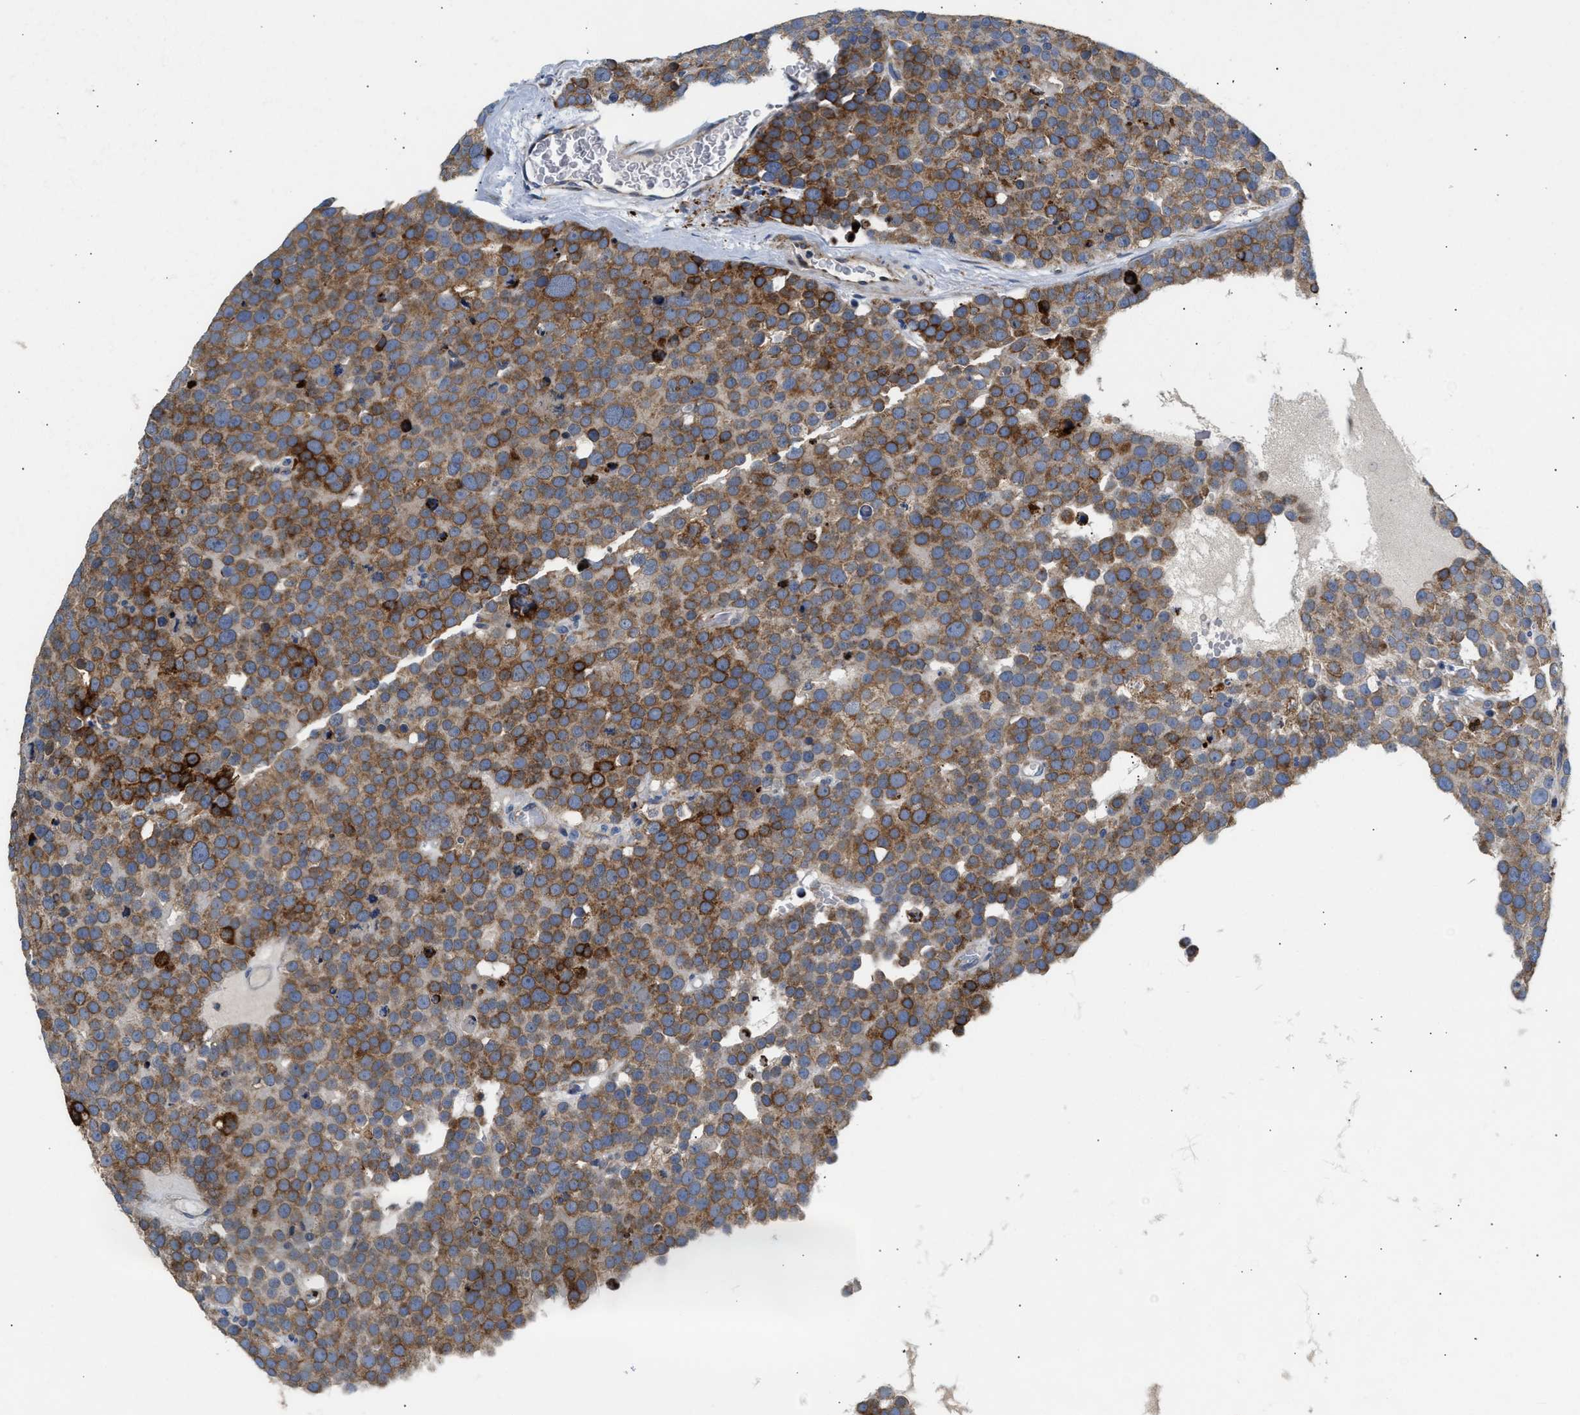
{"staining": {"intensity": "strong", "quantity": ">75%", "location": "cytoplasmic/membranous"}, "tissue": "testis cancer", "cell_type": "Tumor cells", "image_type": "cancer", "snomed": [{"axis": "morphology", "description": "Seminoma, NOS"}, {"axis": "topography", "description": "Testis"}], "caption": "High-magnification brightfield microscopy of testis cancer (seminoma) stained with DAB (3,3'-diaminobenzidine) (brown) and counterstained with hematoxylin (blue). tumor cells exhibit strong cytoplasmic/membranous expression is present in about>75% of cells. (IHC, brightfield microscopy, high magnification).", "gene": "AMZ1", "patient": {"sex": "male", "age": 71}}